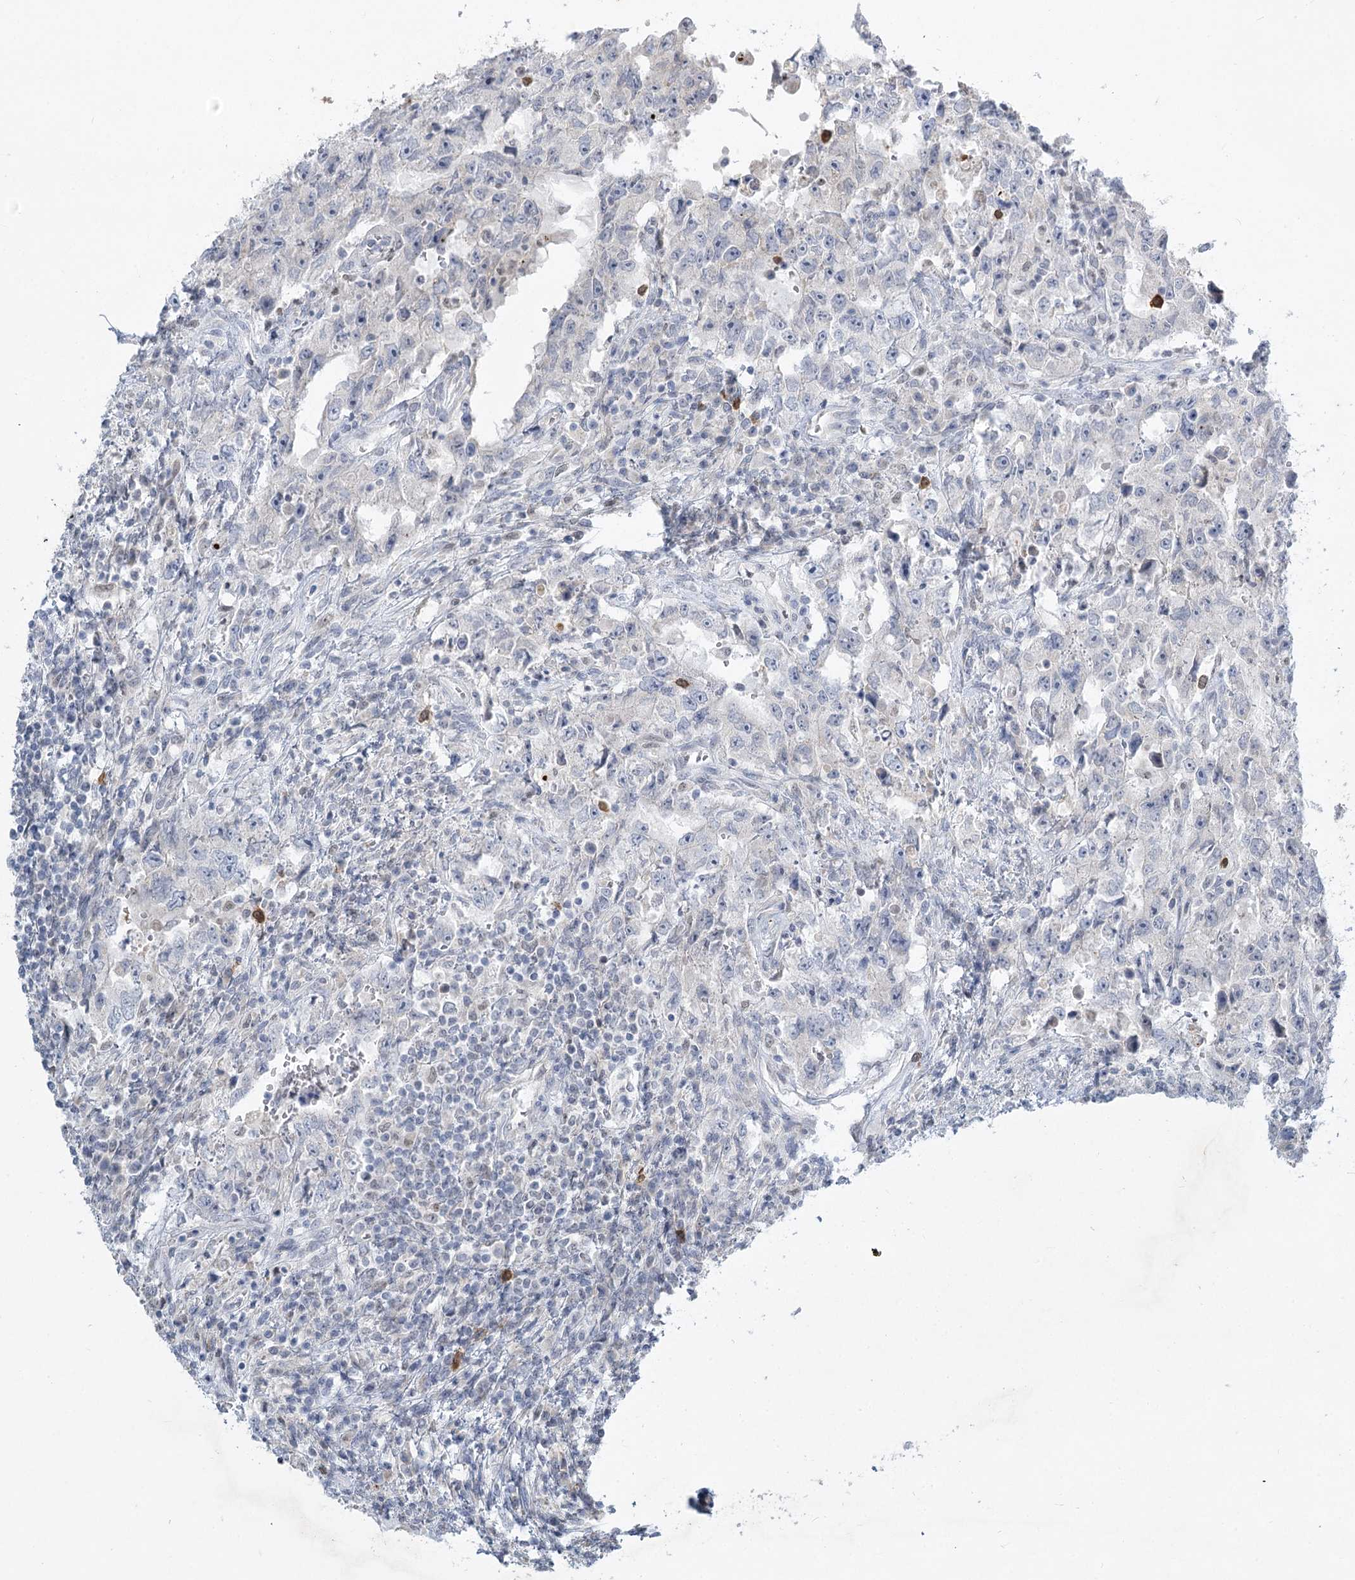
{"staining": {"intensity": "negative", "quantity": "none", "location": "none"}, "tissue": "testis cancer", "cell_type": "Tumor cells", "image_type": "cancer", "snomed": [{"axis": "morphology", "description": "Carcinoma, Embryonal, NOS"}, {"axis": "topography", "description": "Testis"}], "caption": "Protein analysis of testis embryonal carcinoma displays no significant positivity in tumor cells.", "gene": "ABITRAM", "patient": {"sex": "male", "age": 26}}